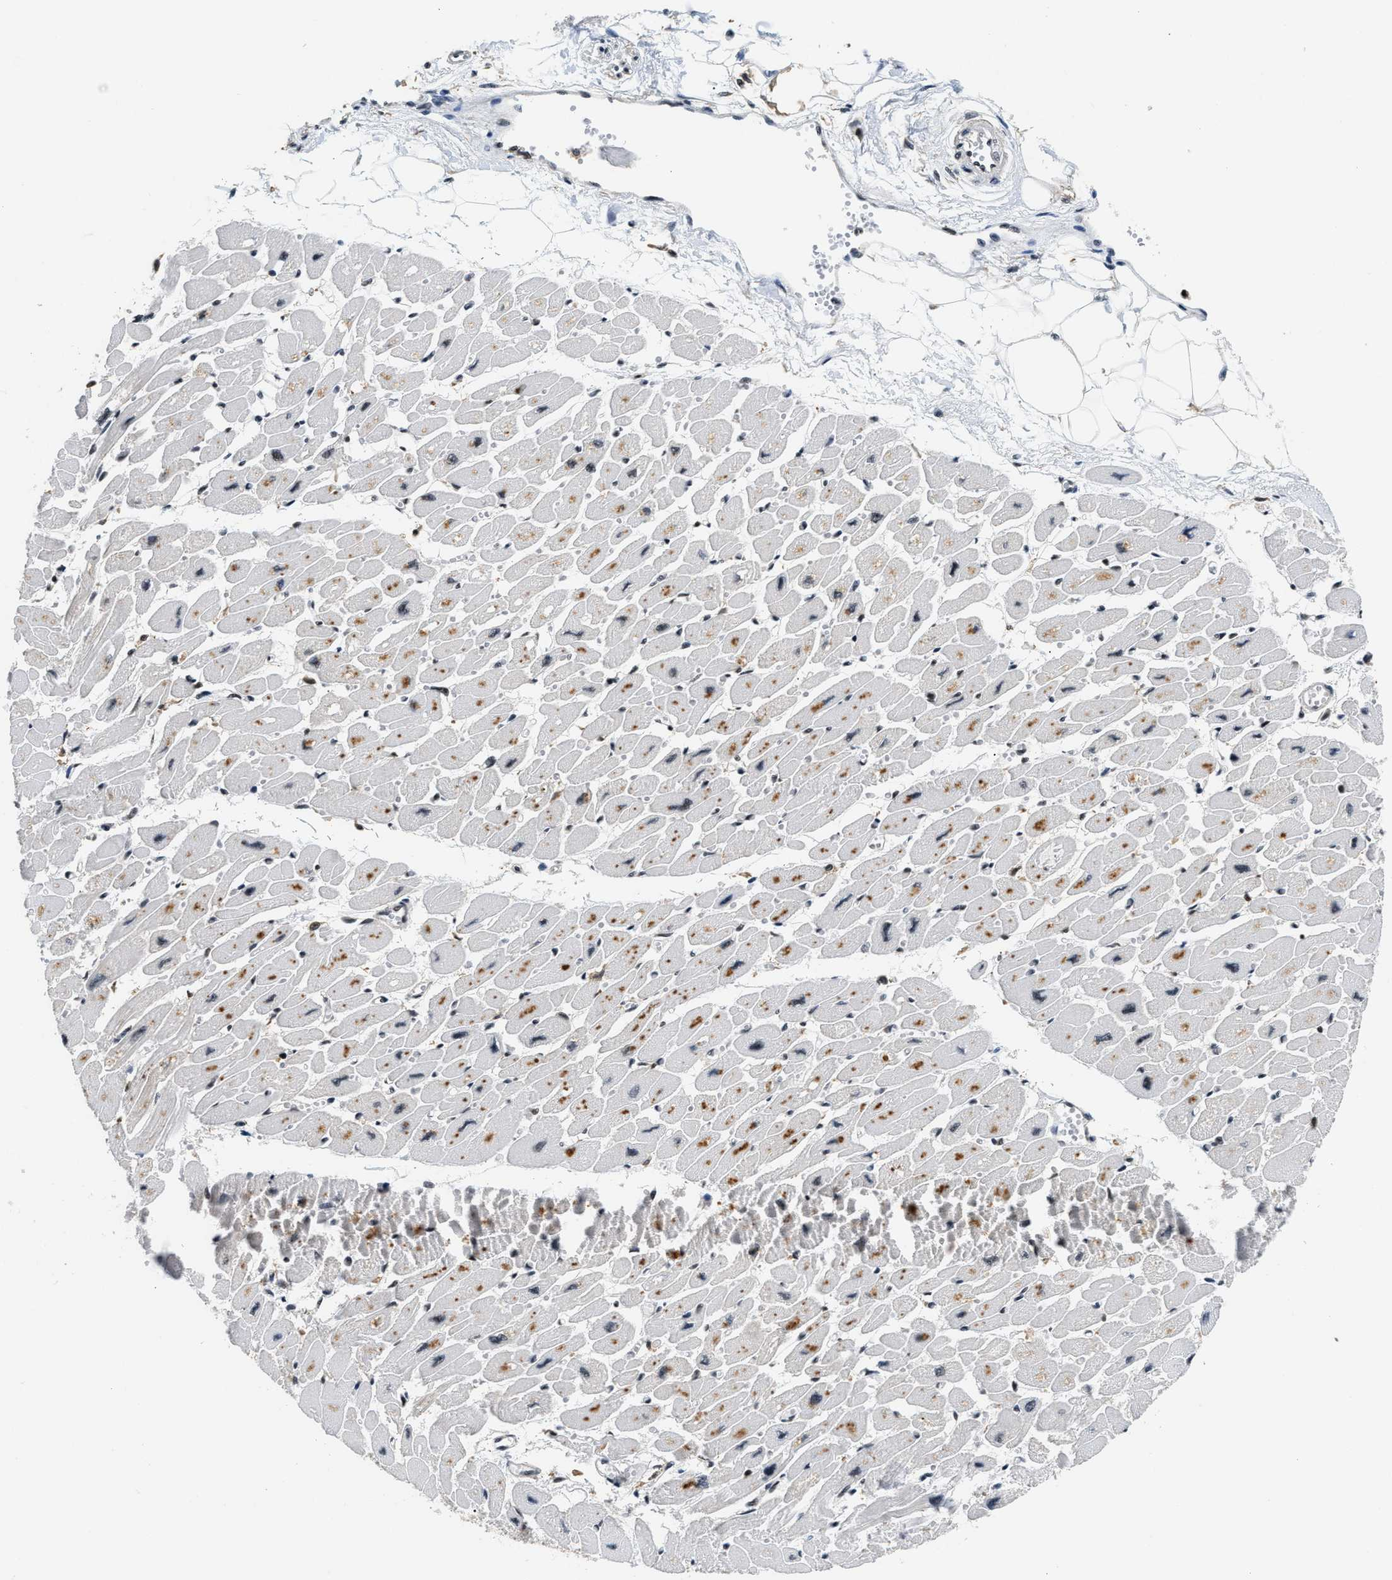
{"staining": {"intensity": "moderate", "quantity": ">75%", "location": "cytoplasmic/membranous,nuclear"}, "tissue": "heart muscle", "cell_type": "Cardiomyocytes", "image_type": "normal", "snomed": [{"axis": "morphology", "description": "Normal tissue, NOS"}, {"axis": "topography", "description": "Heart"}], "caption": "Immunohistochemistry (IHC) histopathology image of normal heart muscle stained for a protein (brown), which reveals medium levels of moderate cytoplasmic/membranous,nuclear positivity in about >75% of cardiomyocytes.", "gene": "RAD21", "patient": {"sex": "female", "age": 54}}